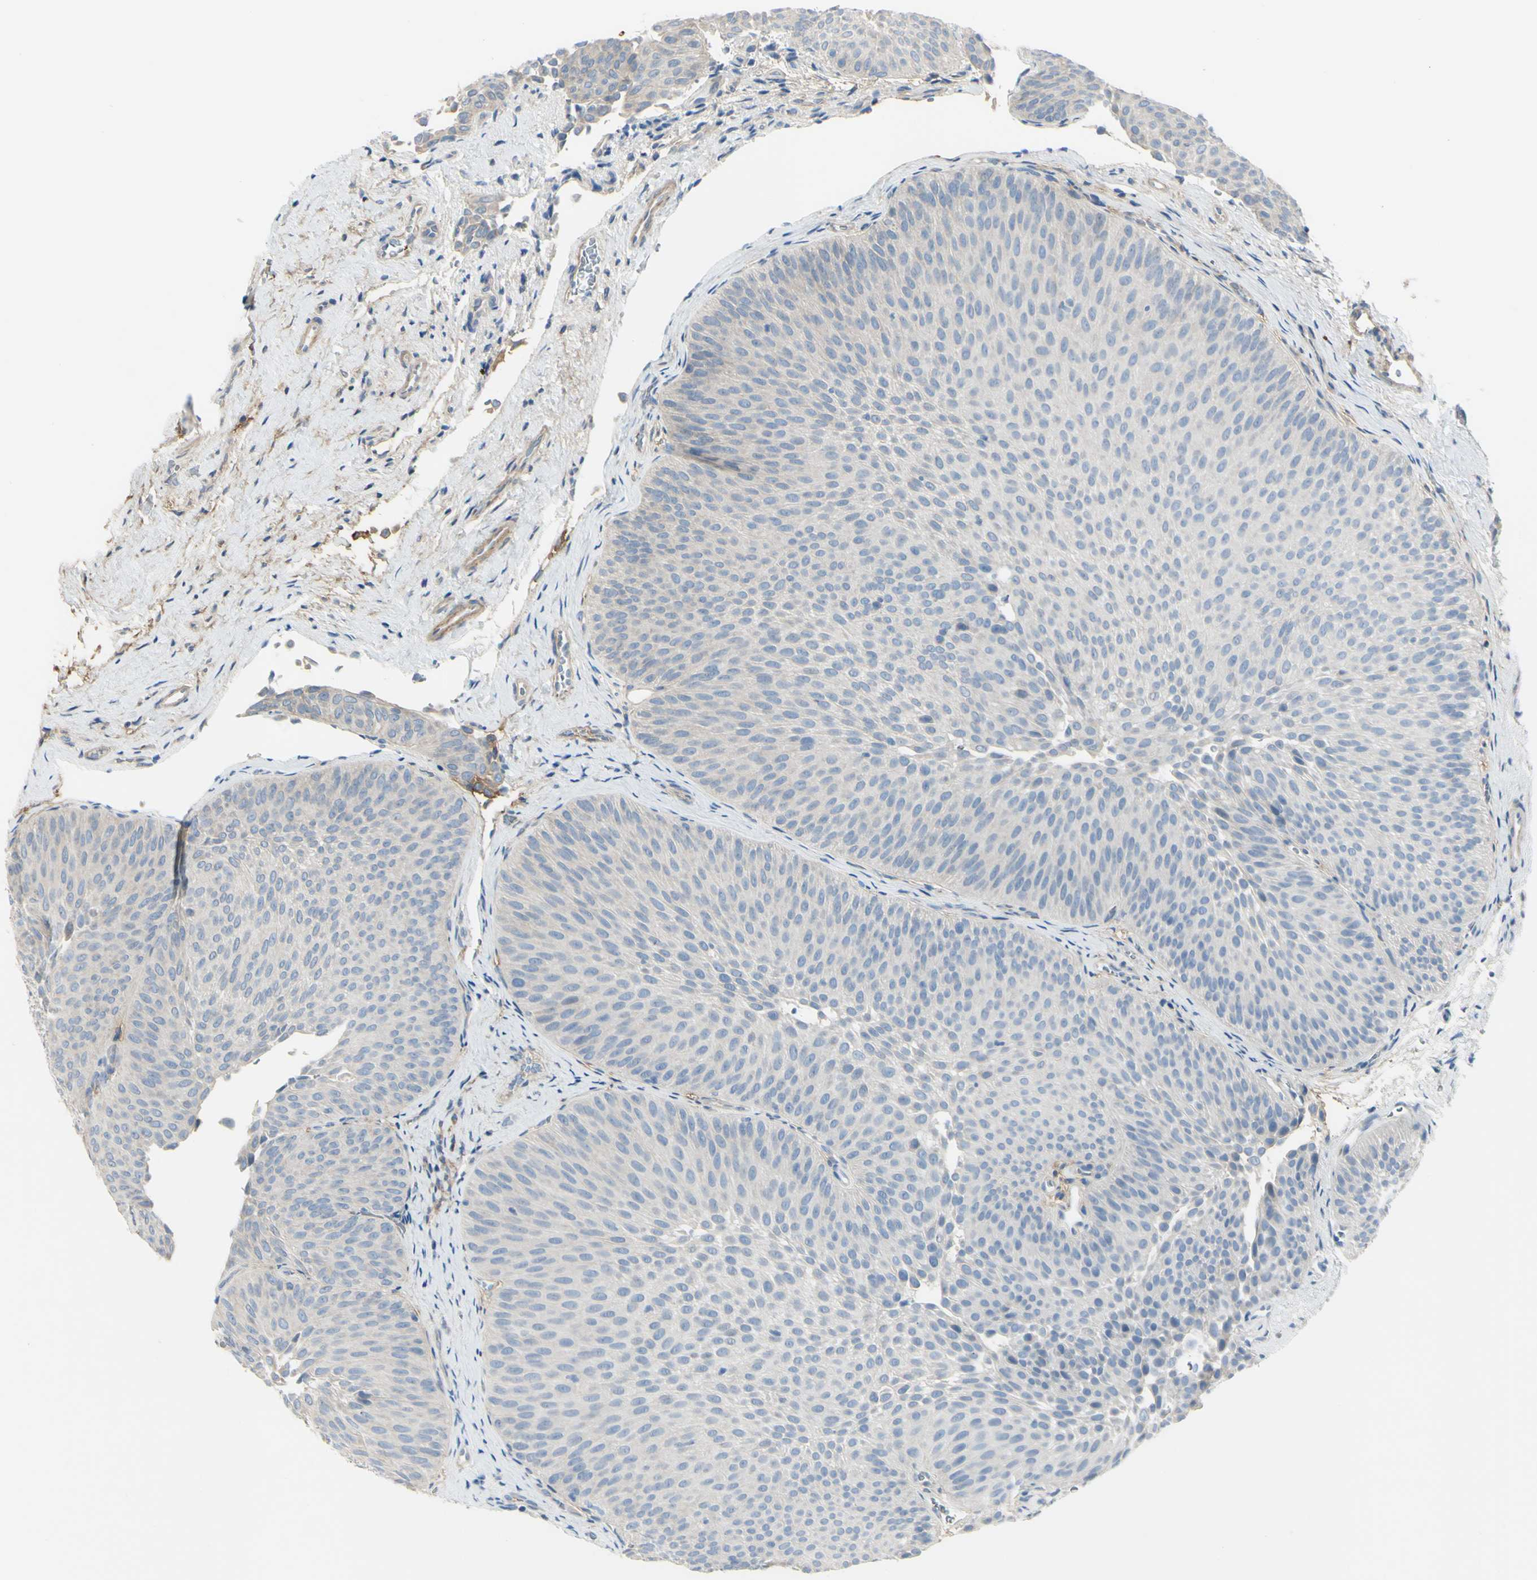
{"staining": {"intensity": "negative", "quantity": "none", "location": "none"}, "tissue": "urothelial cancer", "cell_type": "Tumor cells", "image_type": "cancer", "snomed": [{"axis": "morphology", "description": "Urothelial carcinoma, Low grade"}, {"axis": "topography", "description": "Urinary bladder"}], "caption": "Immunohistochemistry (IHC) of human urothelial cancer demonstrates no staining in tumor cells. The staining is performed using DAB brown chromogen with nuclei counter-stained in using hematoxylin.", "gene": "NCBP2L", "patient": {"sex": "female", "age": 60}}